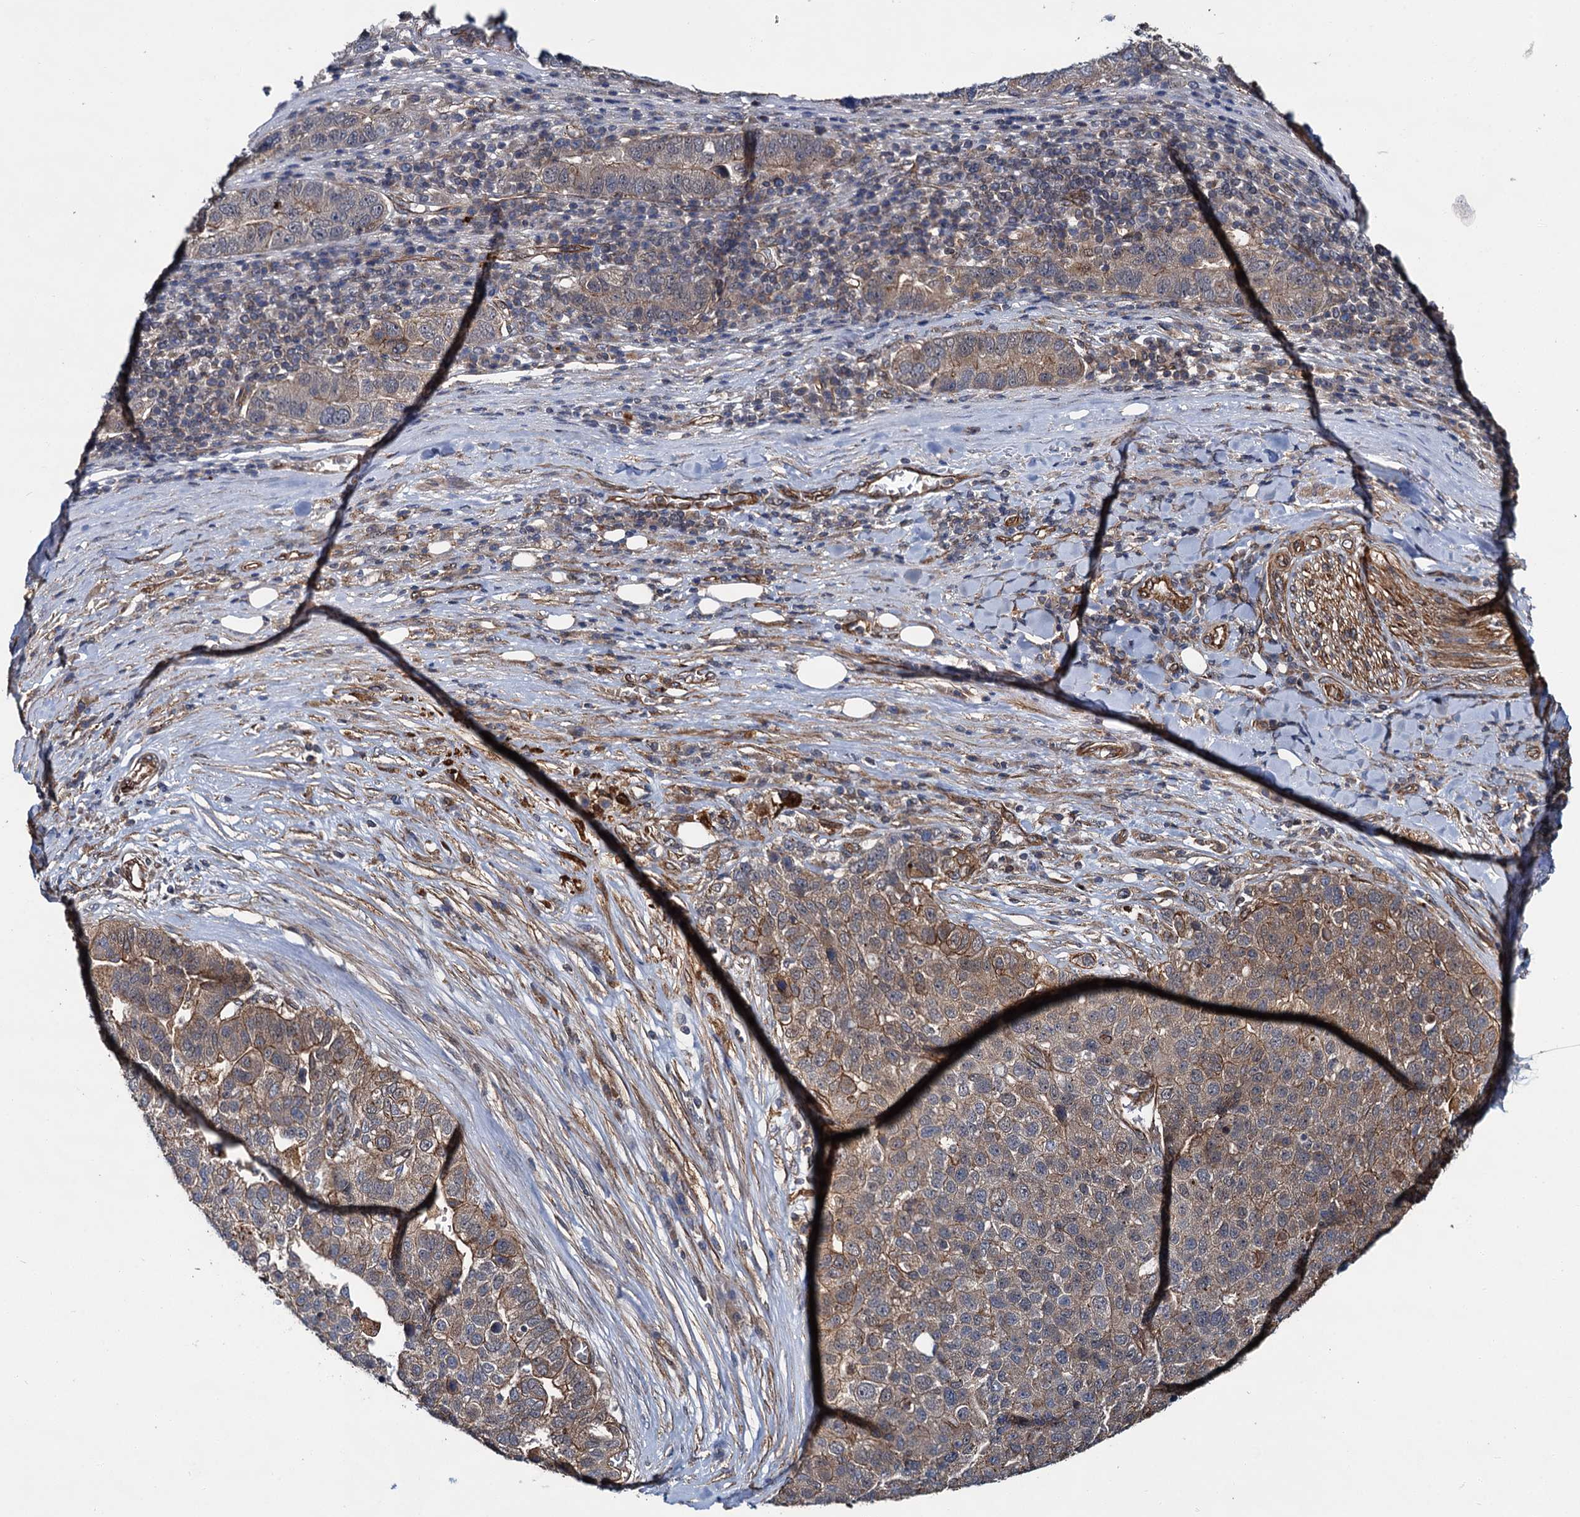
{"staining": {"intensity": "weak", "quantity": ">75%", "location": "cytoplasmic/membranous"}, "tissue": "pancreatic cancer", "cell_type": "Tumor cells", "image_type": "cancer", "snomed": [{"axis": "morphology", "description": "Adenocarcinoma, NOS"}, {"axis": "topography", "description": "Pancreas"}], "caption": "Immunohistochemistry (IHC) (DAB) staining of pancreatic cancer (adenocarcinoma) shows weak cytoplasmic/membranous protein expression in about >75% of tumor cells.", "gene": "ZFYVE19", "patient": {"sex": "female", "age": 61}}